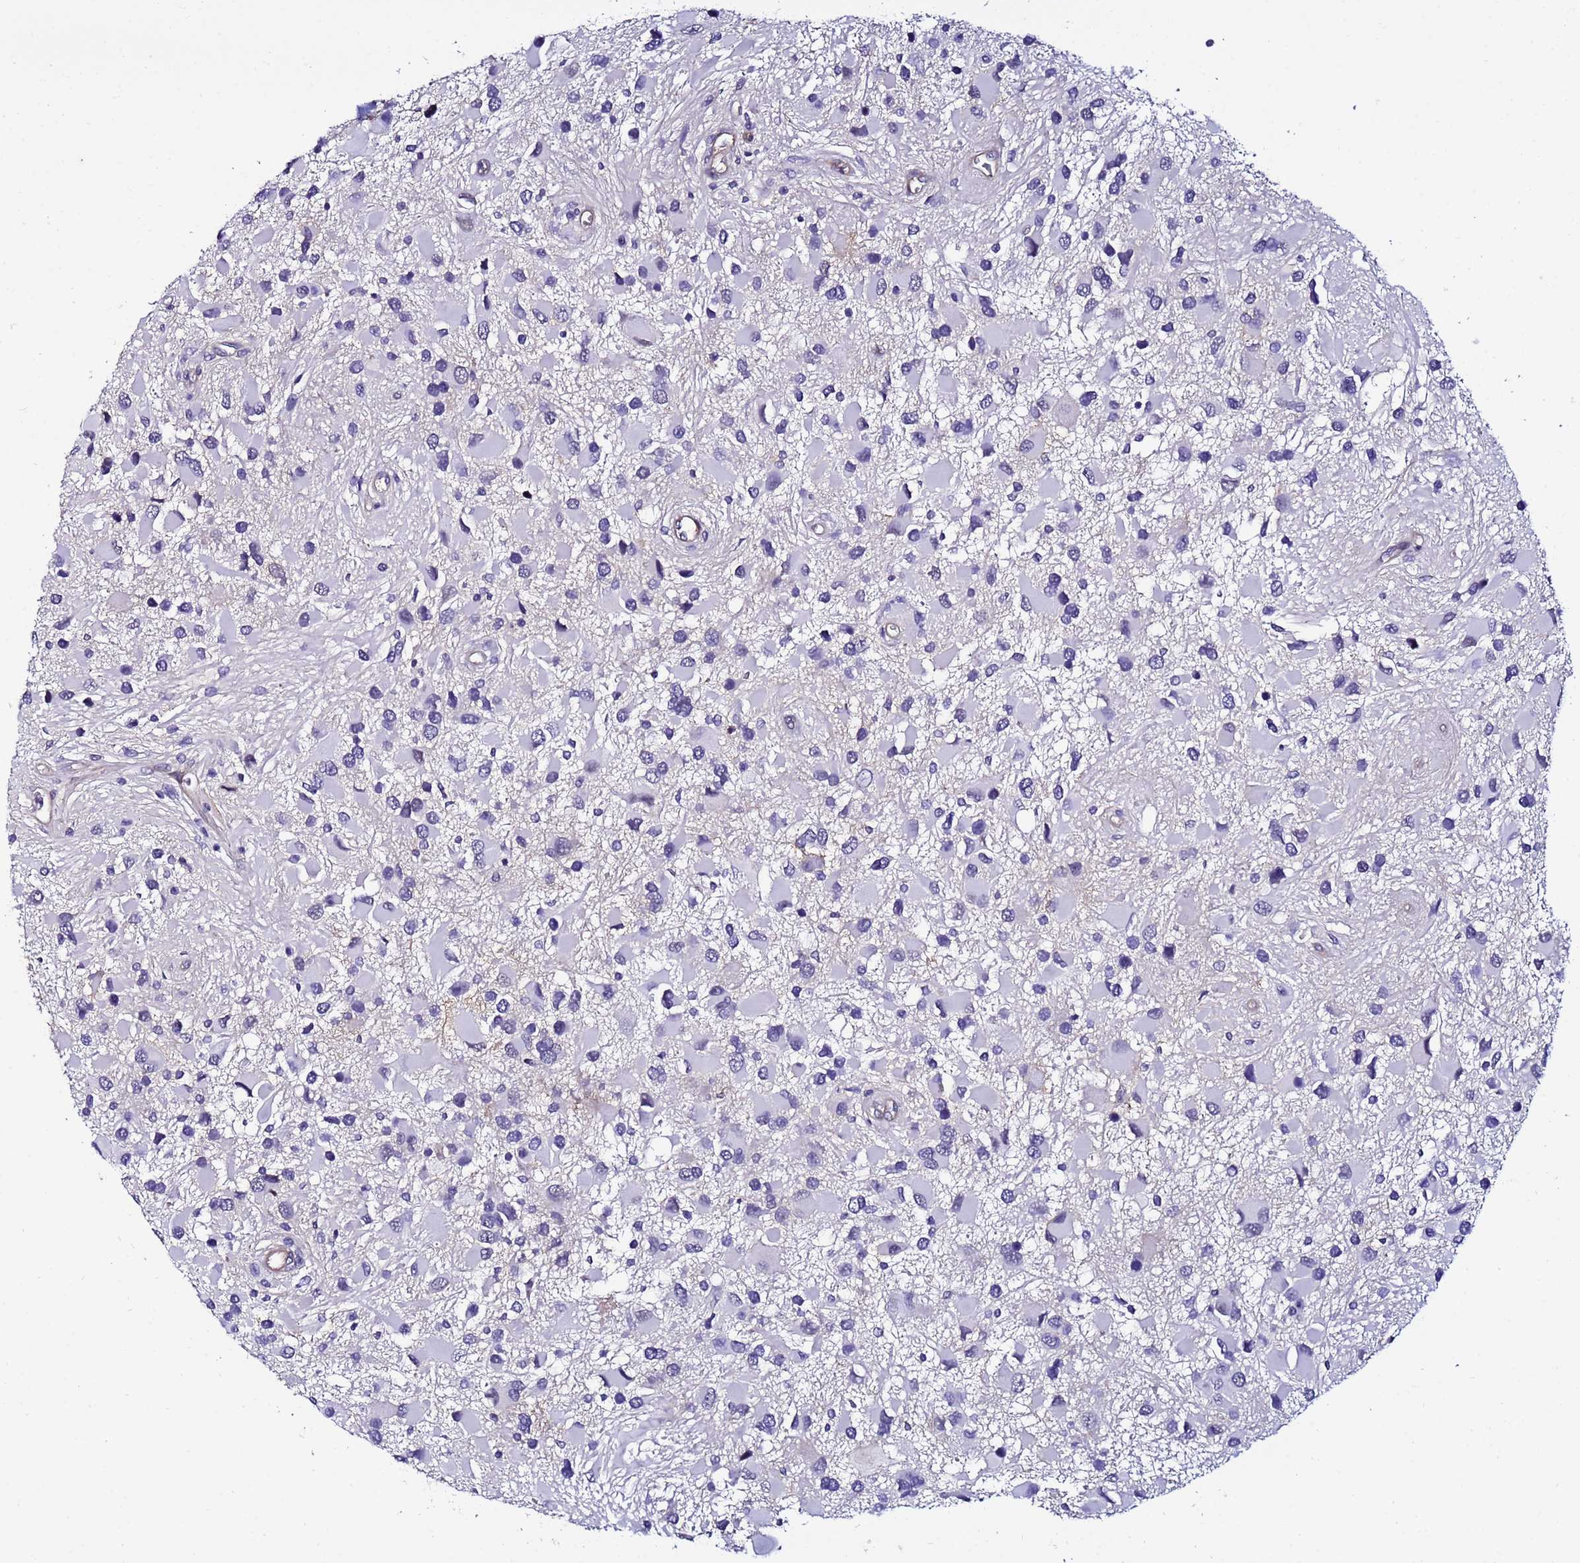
{"staining": {"intensity": "negative", "quantity": "none", "location": "none"}, "tissue": "glioma", "cell_type": "Tumor cells", "image_type": "cancer", "snomed": [{"axis": "morphology", "description": "Glioma, malignant, High grade"}, {"axis": "topography", "description": "Brain"}], "caption": "DAB (3,3'-diaminobenzidine) immunohistochemical staining of human malignant high-grade glioma exhibits no significant positivity in tumor cells.", "gene": "DEFB104A", "patient": {"sex": "male", "age": 53}}